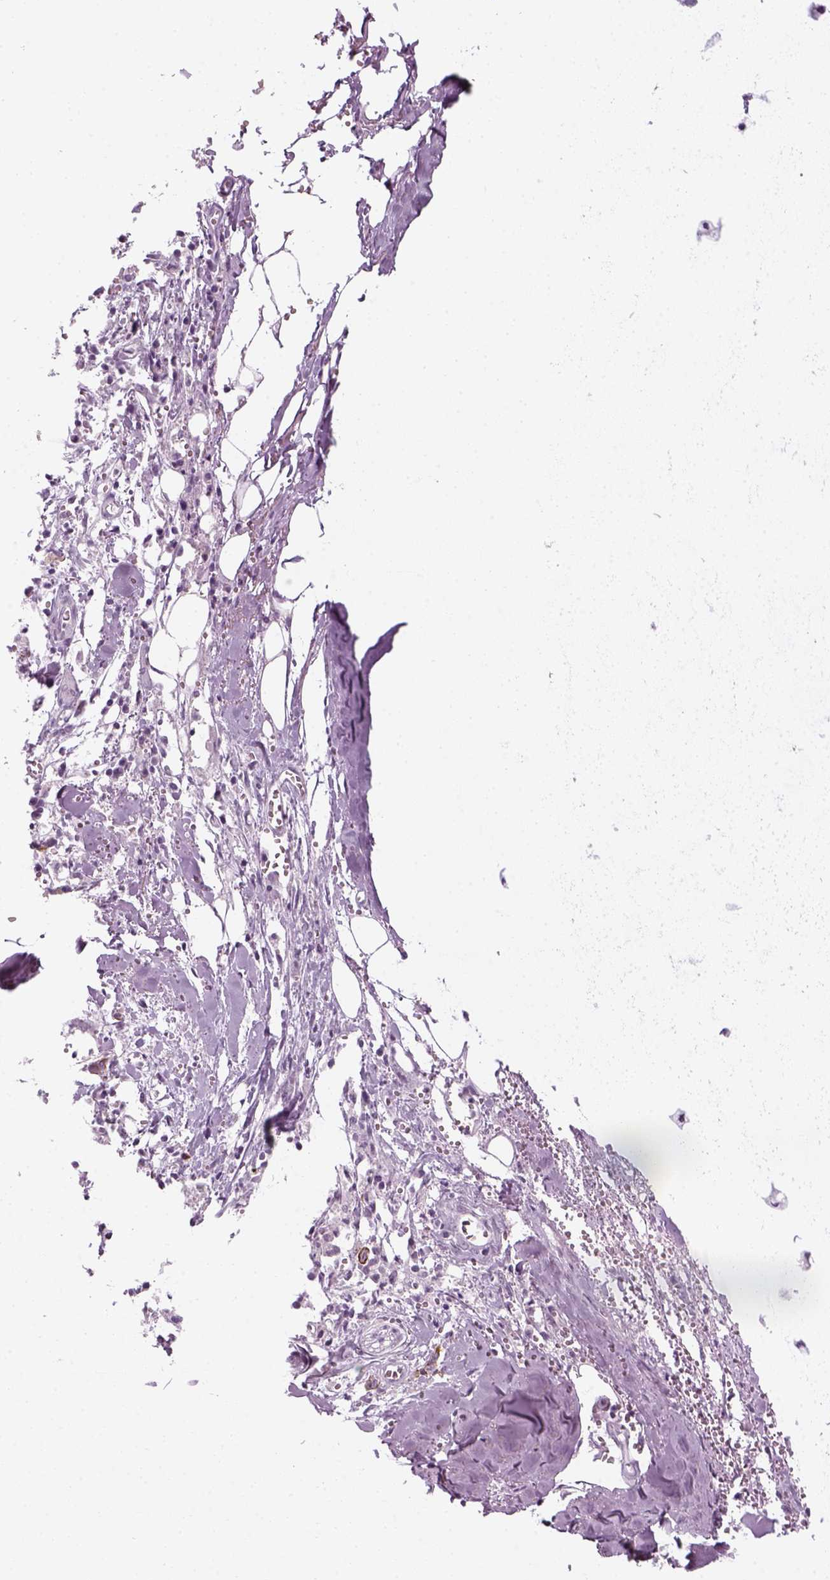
{"staining": {"intensity": "negative", "quantity": "none", "location": "none"}, "tissue": "adipose tissue", "cell_type": "Adipocytes", "image_type": "normal", "snomed": [{"axis": "morphology", "description": "Normal tissue, NOS"}, {"axis": "morphology", "description": "Squamous cell carcinoma, NOS"}, {"axis": "topography", "description": "Cartilage tissue"}, {"axis": "topography", "description": "Bronchus"}, {"axis": "topography", "description": "Lung"}], "caption": "DAB (3,3'-diaminobenzidine) immunohistochemical staining of unremarkable human adipose tissue displays no significant staining in adipocytes.", "gene": "KRT75", "patient": {"sex": "male", "age": 66}}